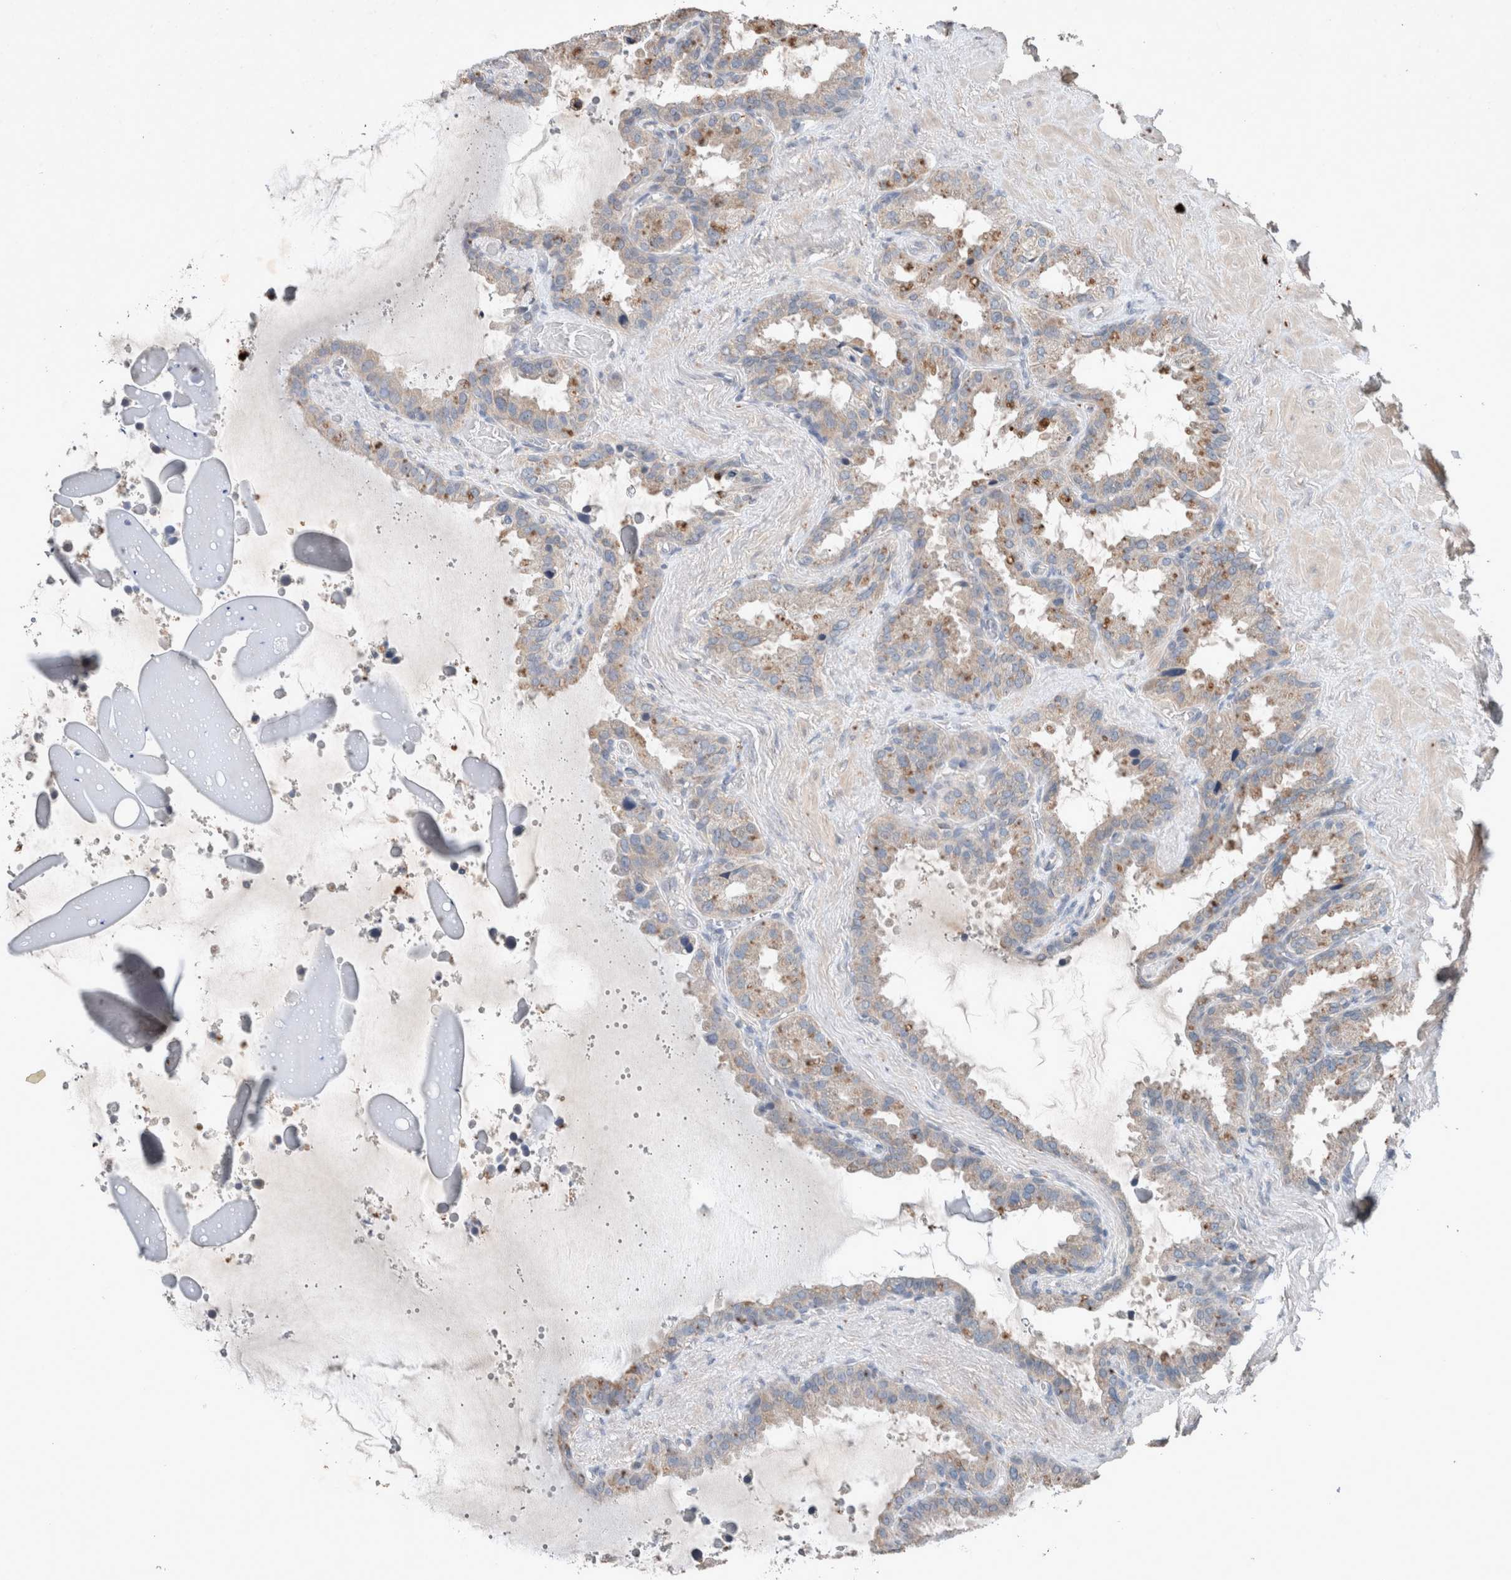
{"staining": {"intensity": "moderate", "quantity": "25%-75%", "location": "cytoplasmic/membranous"}, "tissue": "seminal vesicle", "cell_type": "Glandular cells", "image_type": "normal", "snomed": [{"axis": "morphology", "description": "Normal tissue, NOS"}, {"axis": "topography", "description": "Seminal veicle"}], "caption": "Immunohistochemical staining of benign seminal vesicle displays moderate cytoplasmic/membranous protein positivity in approximately 25%-75% of glandular cells. (brown staining indicates protein expression, while blue staining denotes nuclei).", "gene": "UGCG", "patient": {"sex": "male", "age": 46}}